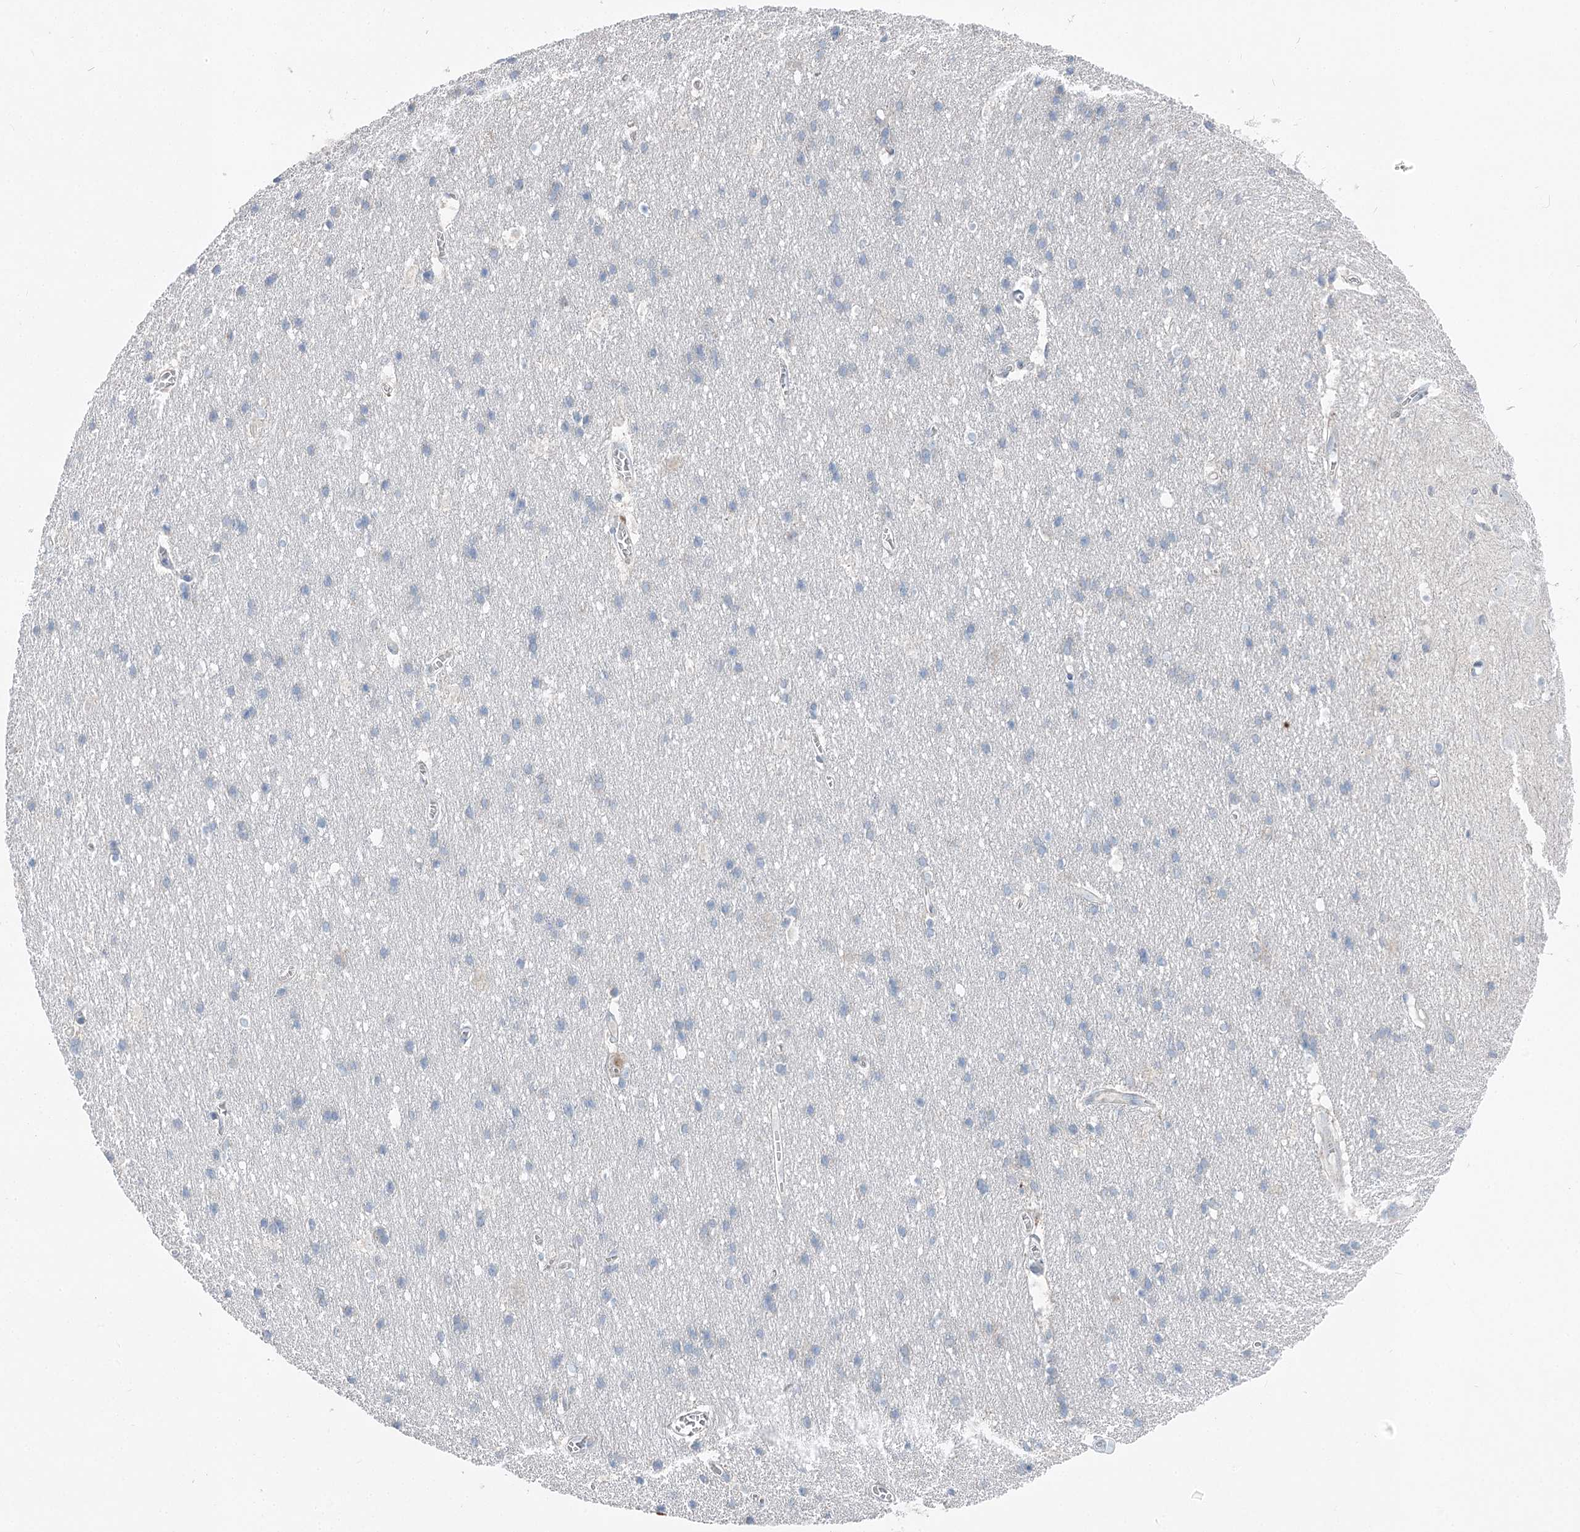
{"staining": {"intensity": "negative", "quantity": "none", "location": "none"}, "tissue": "cerebral cortex", "cell_type": "Endothelial cells", "image_type": "normal", "snomed": [{"axis": "morphology", "description": "Normal tissue, NOS"}, {"axis": "topography", "description": "Cerebral cortex"}], "caption": "Cerebral cortex stained for a protein using immunohistochemistry (IHC) reveals no expression endothelial cells.", "gene": "POGLUT1", "patient": {"sex": "male", "age": 54}}